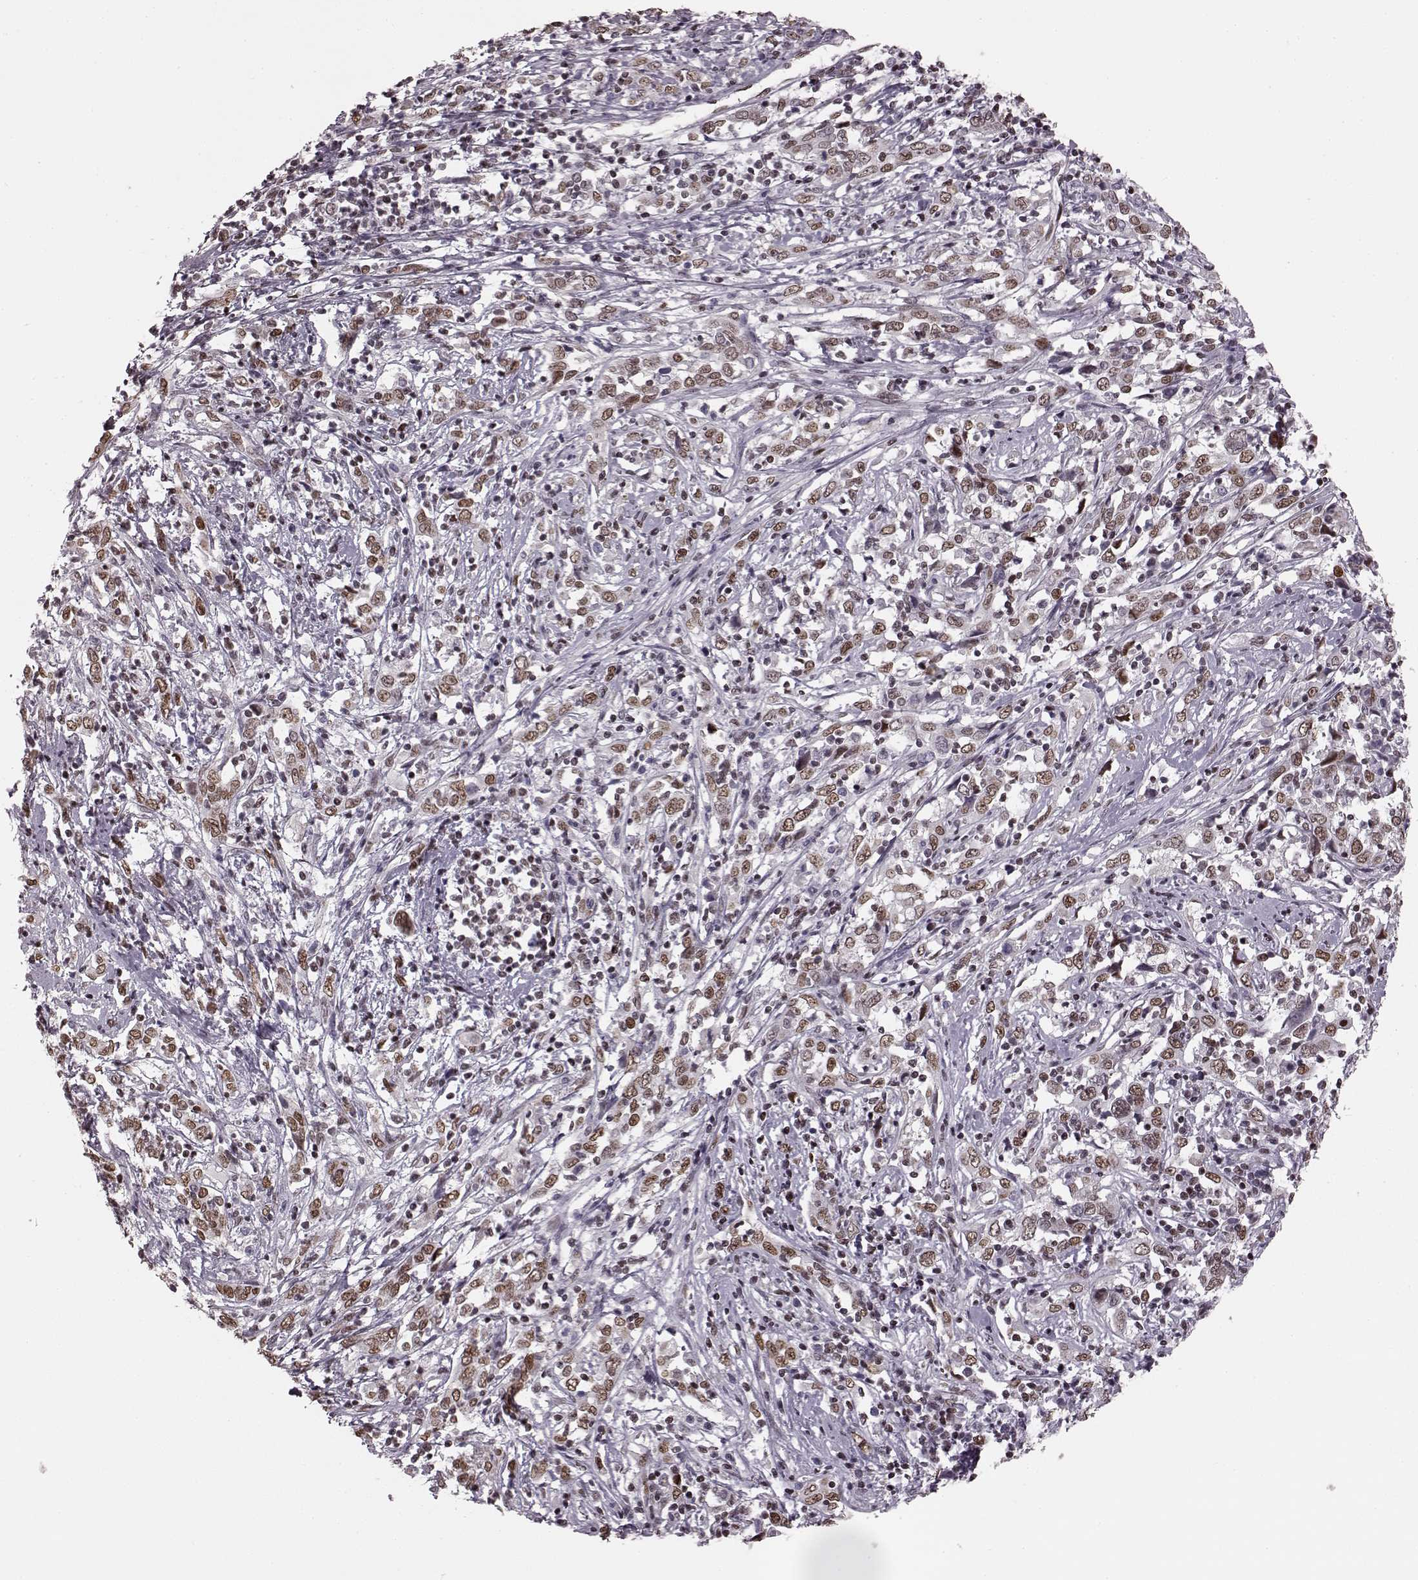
{"staining": {"intensity": "moderate", "quantity": ">75%", "location": "nuclear"}, "tissue": "cervical cancer", "cell_type": "Tumor cells", "image_type": "cancer", "snomed": [{"axis": "morphology", "description": "Adenocarcinoma, NOS"}, {"axis": "topography", "description": "Cervix"}], "caption": "Protein analysis of adenocarcinoma (cervical) tissue reveals moderate nuclear positivity in approximately >75% of tumor cells.", "gene": "NR2C1", "patient": {"sex": "female", "age": 40}}